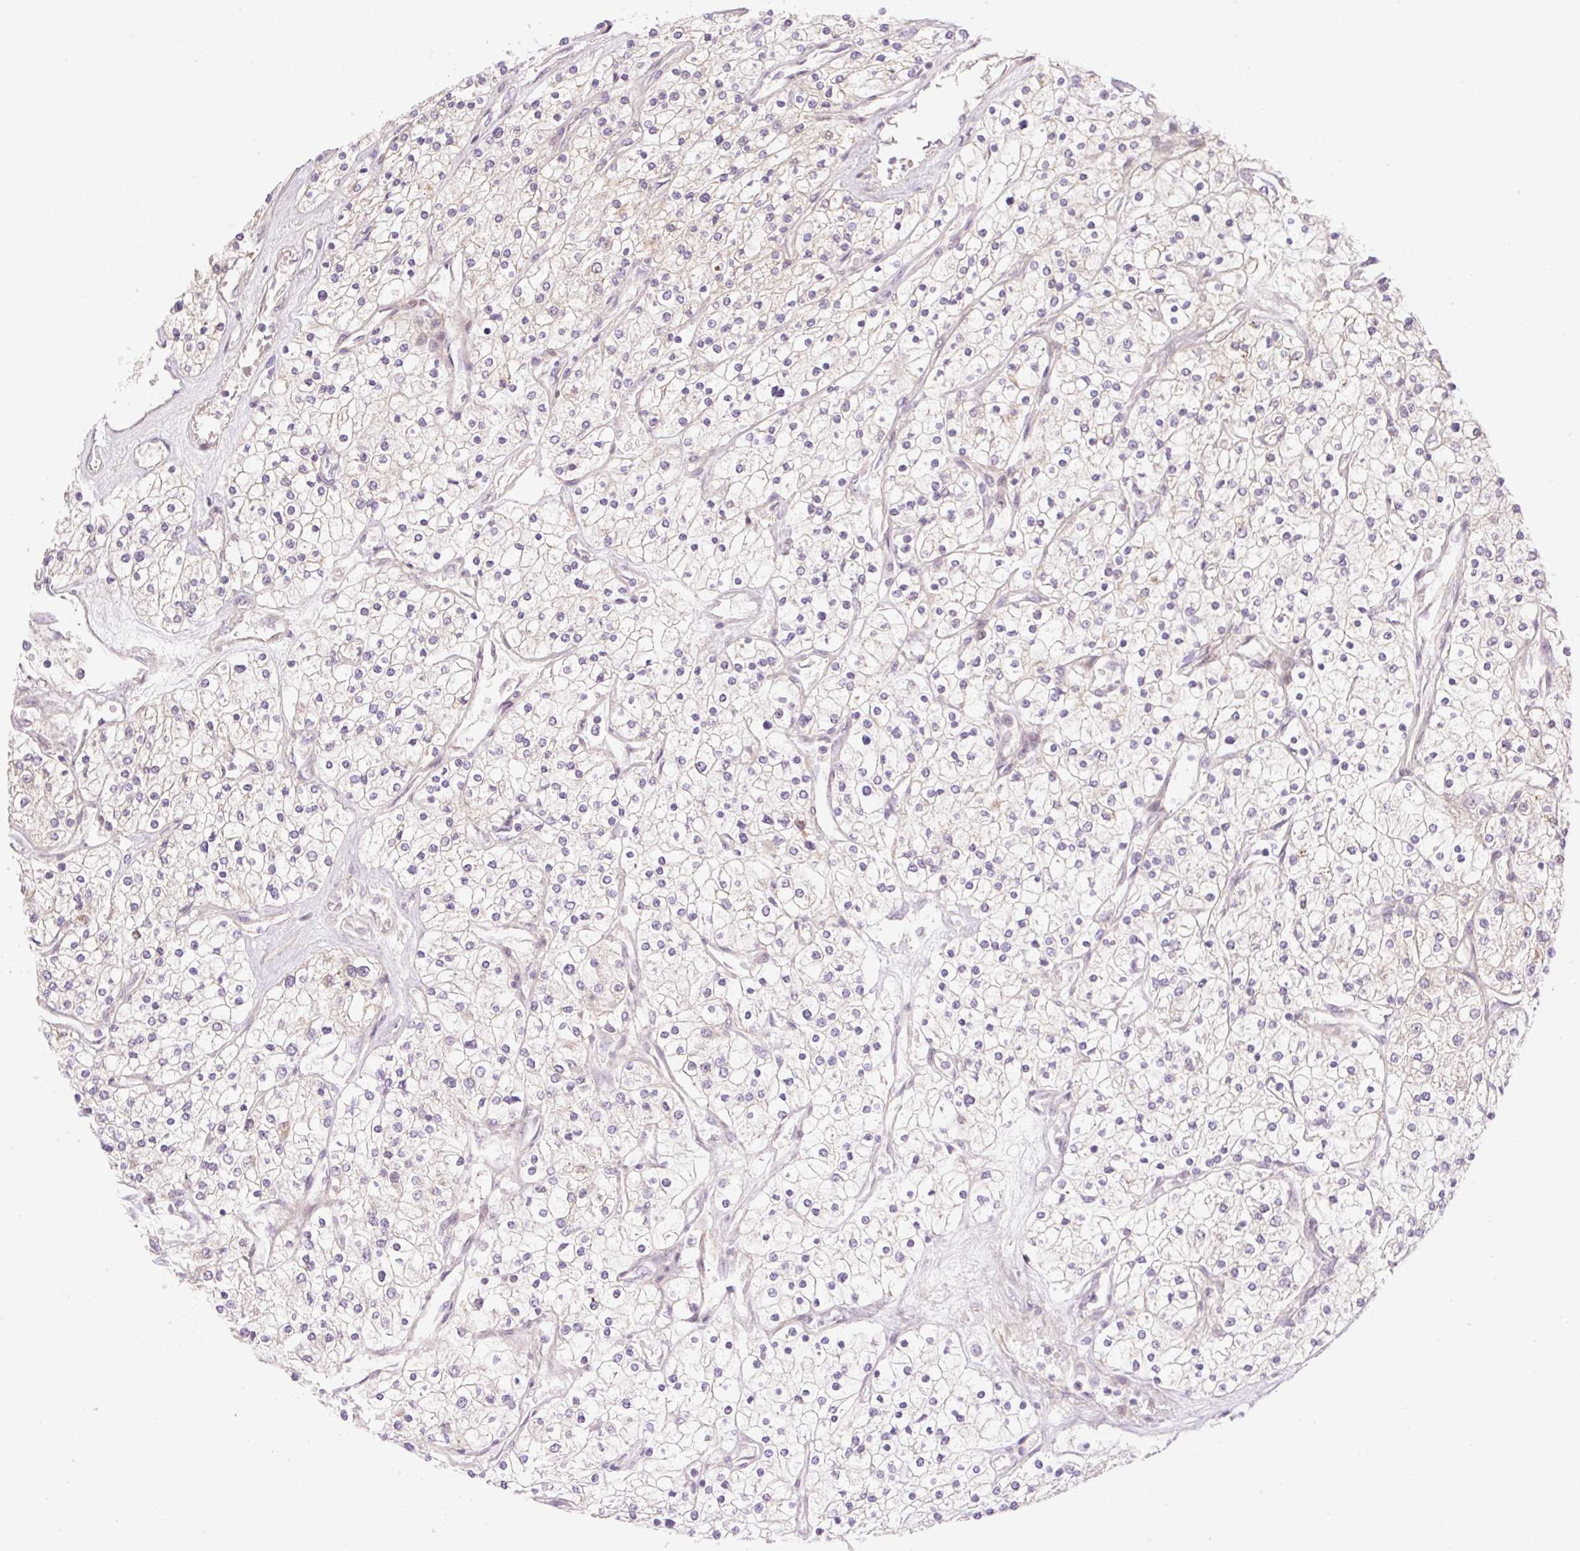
{"staining": {"intensity": "negative", "quantity": "none", "location": "none"}, "tissue": "renal cancer", "cell_type": "Tumor cells", "image_type": "cancer", "snomed": [{"axis": "morphology", "description": "Adenocarcinoma, NOS"}, {"axis": "topography", "description": "Kidney"}], "caption": "Immunohistochemical staining of human adenocarcinoma (renal) exhibits no significant positivity in tumor cells.", "gene": "ZNF394", "patient": {"sex": "male", "age": 80}}